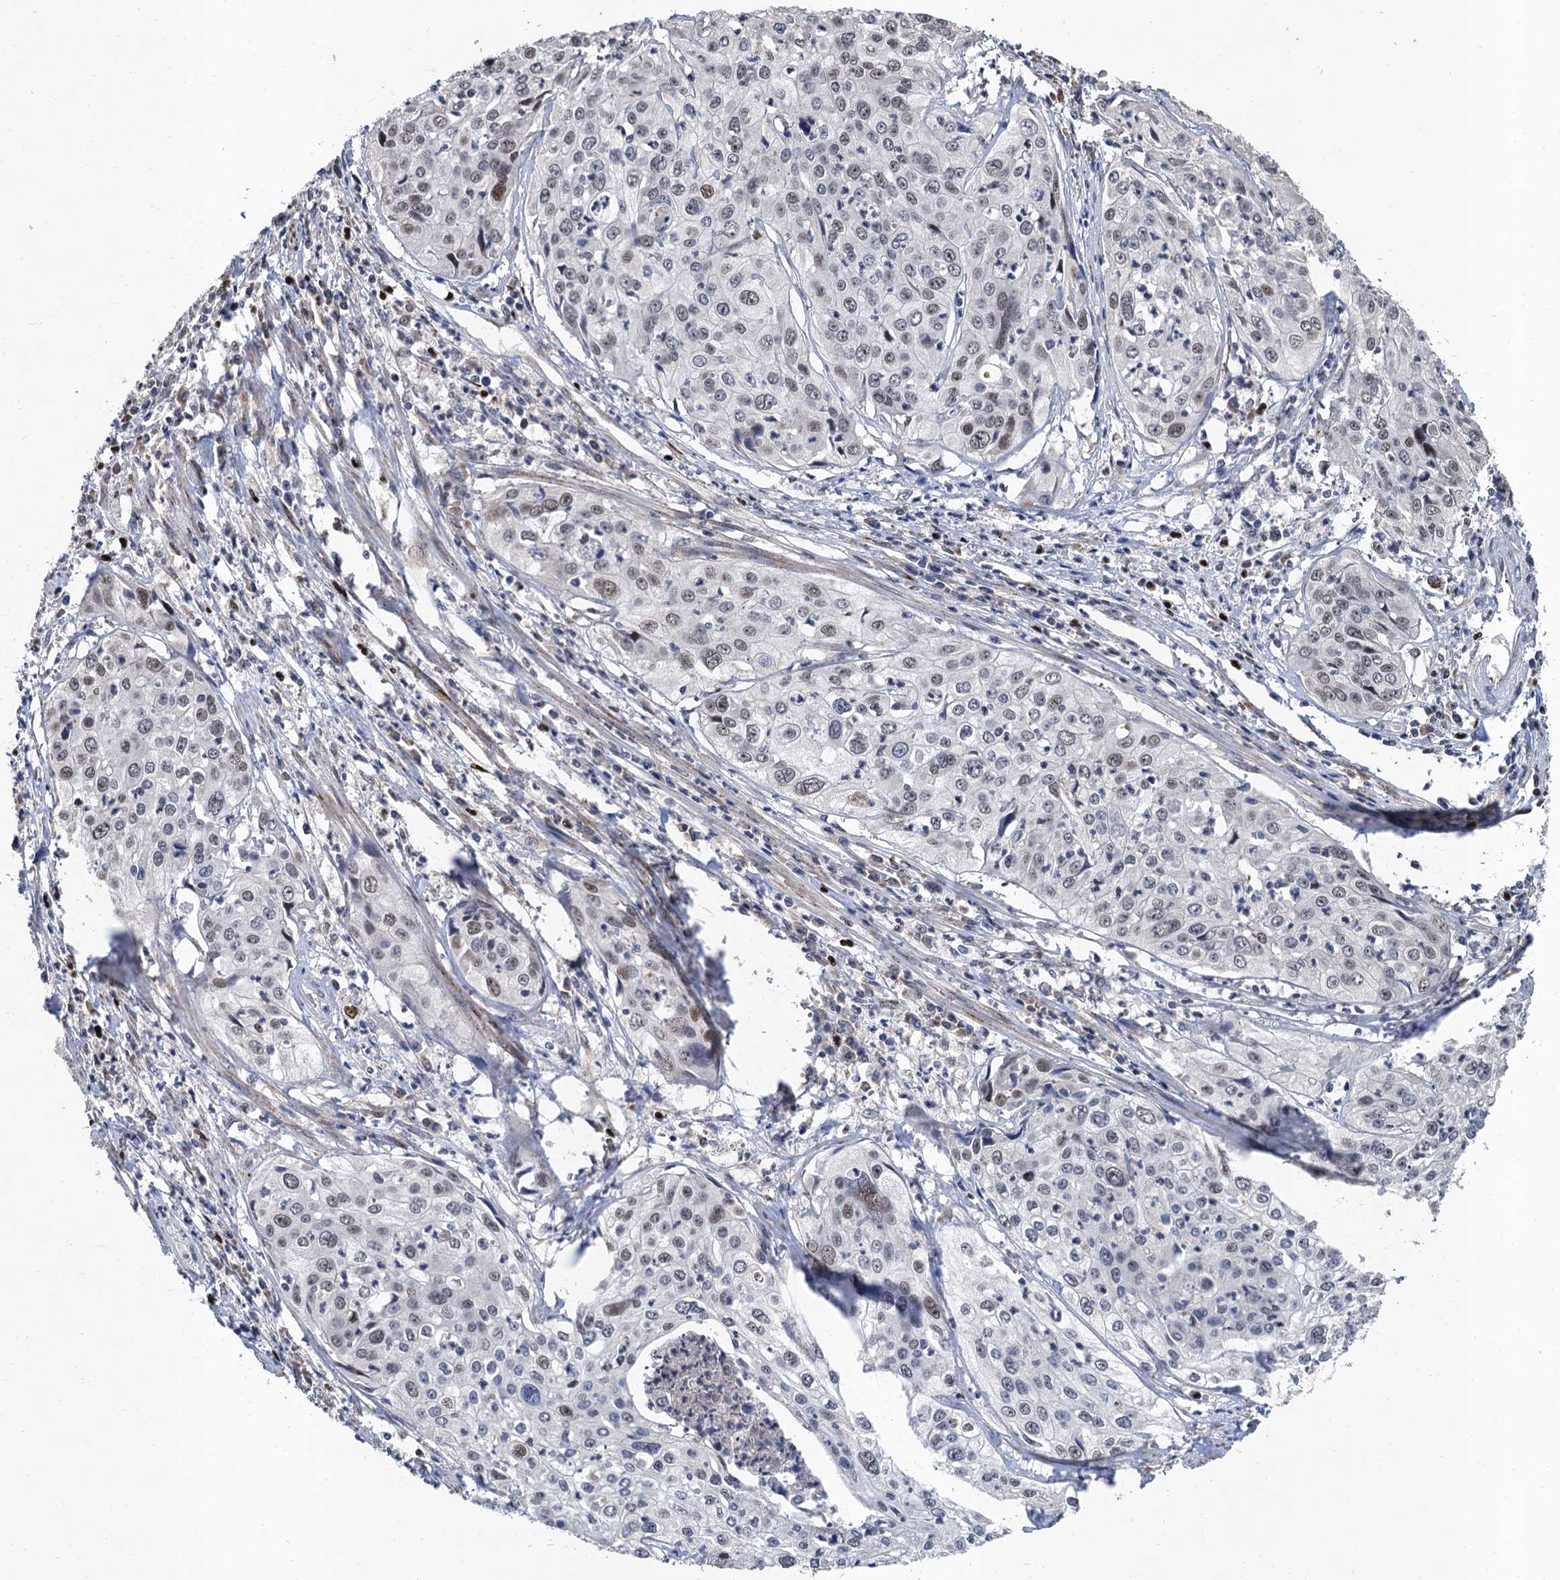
{"staining": {"intensity": "weak", "quantity": "25%-75%", "location": "nuclear"}, "tissue": "cervical cancer", "cell_type": "Tumor cells", "image_type": "cancer", "snomed": [{"axis": "morphology", "description": "Squamous cell carcinoma, NOS"}, {"axis": "topography", "description": "Cervix"}], "caption": "Immunohistochemistry (IHC) micrograph of cervical cancer stained for a protein (brown), which exhibits low levels of weak nuclear positivity in approximately 25%-75% of tumor cells.", "gene": "TSEN34", "patient": {"sex": "female", "age": 31}}